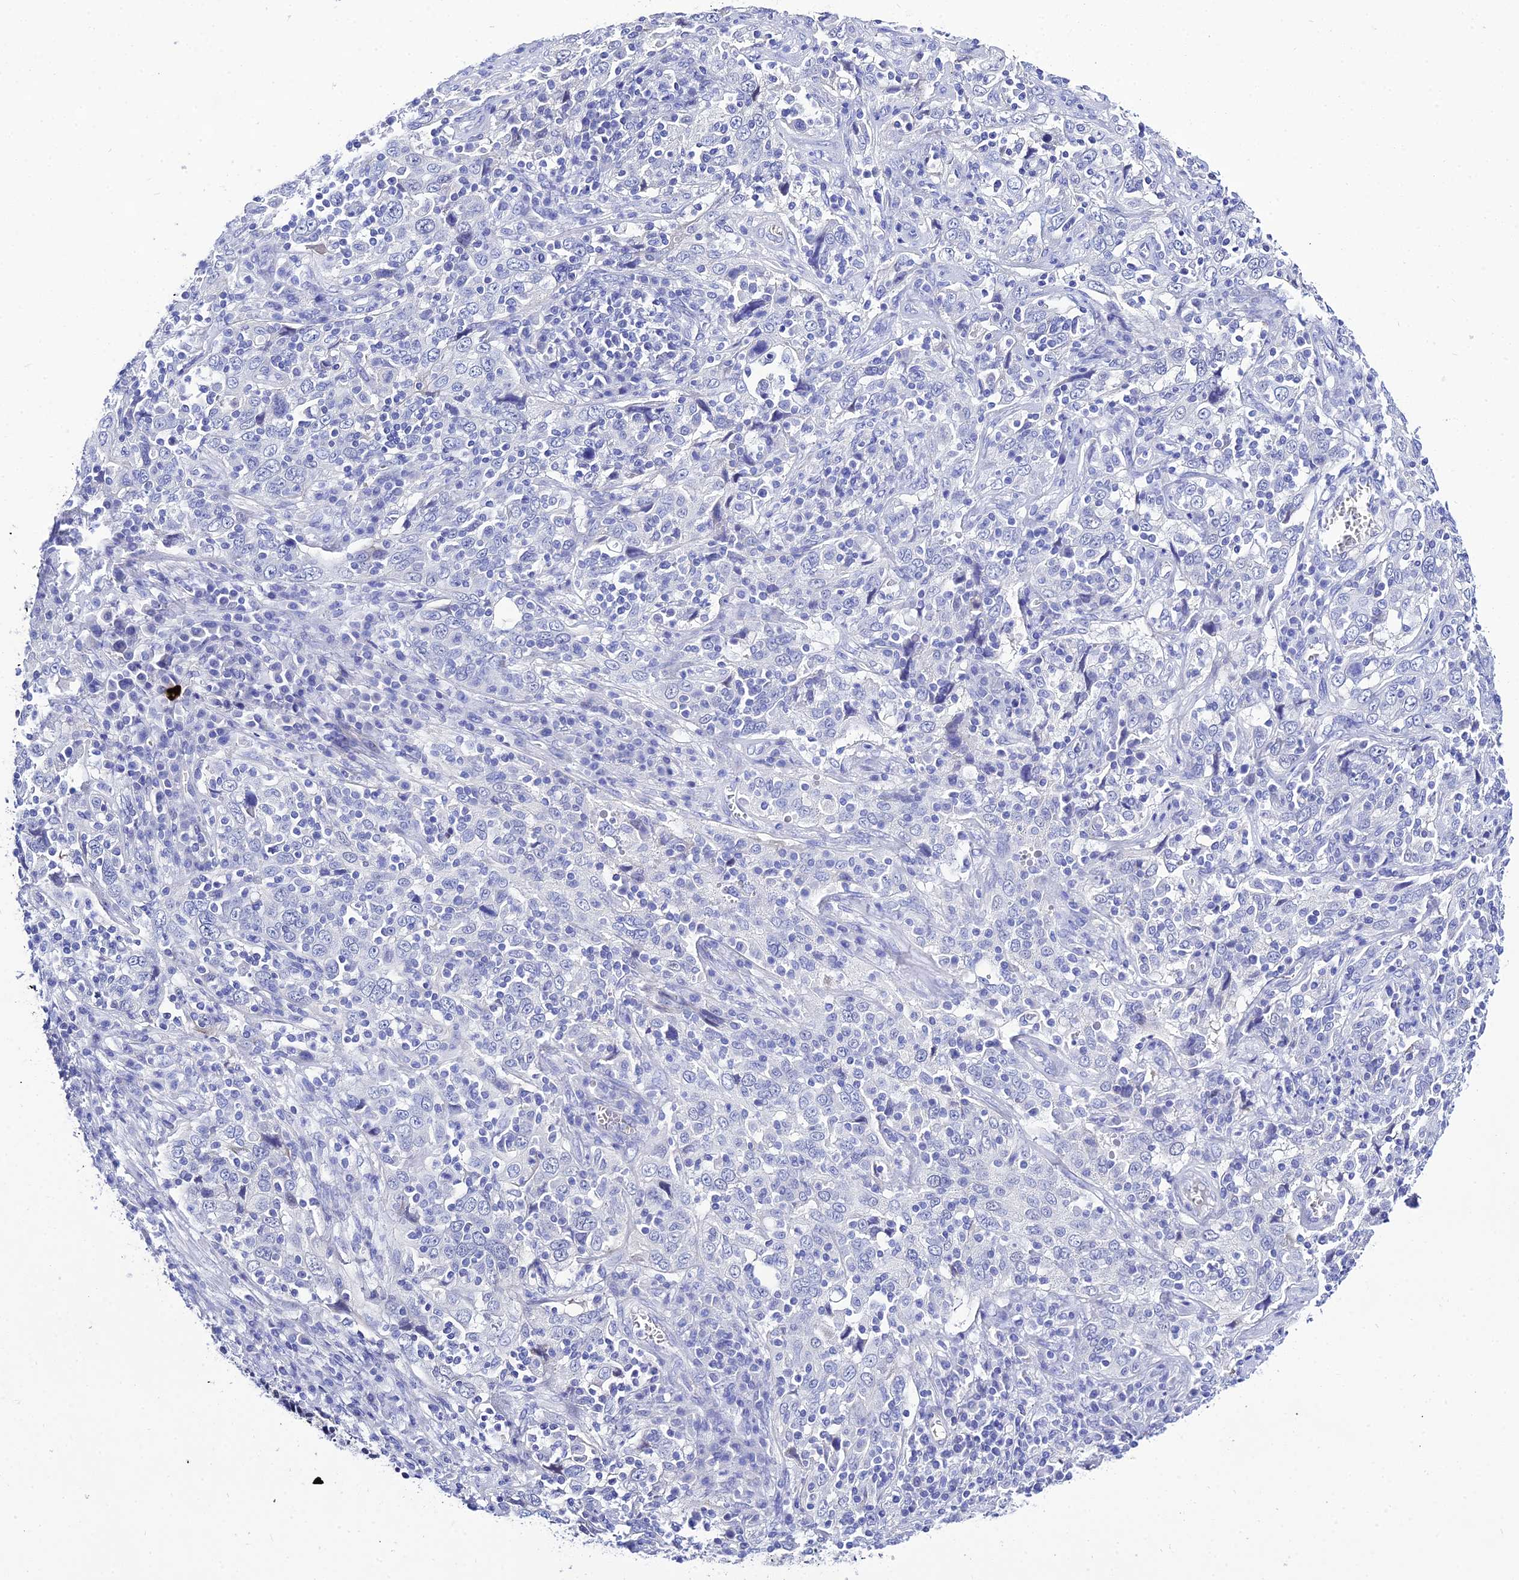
{"staining": {"intensity": "negative", "quantity": "none", "location": "none"}, "tissue": "cervical cancer", "cell_type": "Tumor cells", "image_type": "cancer", "snomed": [{"axis": "morphology", "description": "Squamous cell carcinoma, NOS"}, {"axis": "topography", "description": "Cervix"}], "caption": "Image shows no significant protein expression in tumor cells of cervical cancer (squamous cell carcinoma). The staining was performed using DAB to visualize the protein expression in brown, while the nuclei were stained in blue with hematoxylin (Magnification: 20x).", "gene": "DEFB107A", "patient": {"sex": "female", "age": 46}}